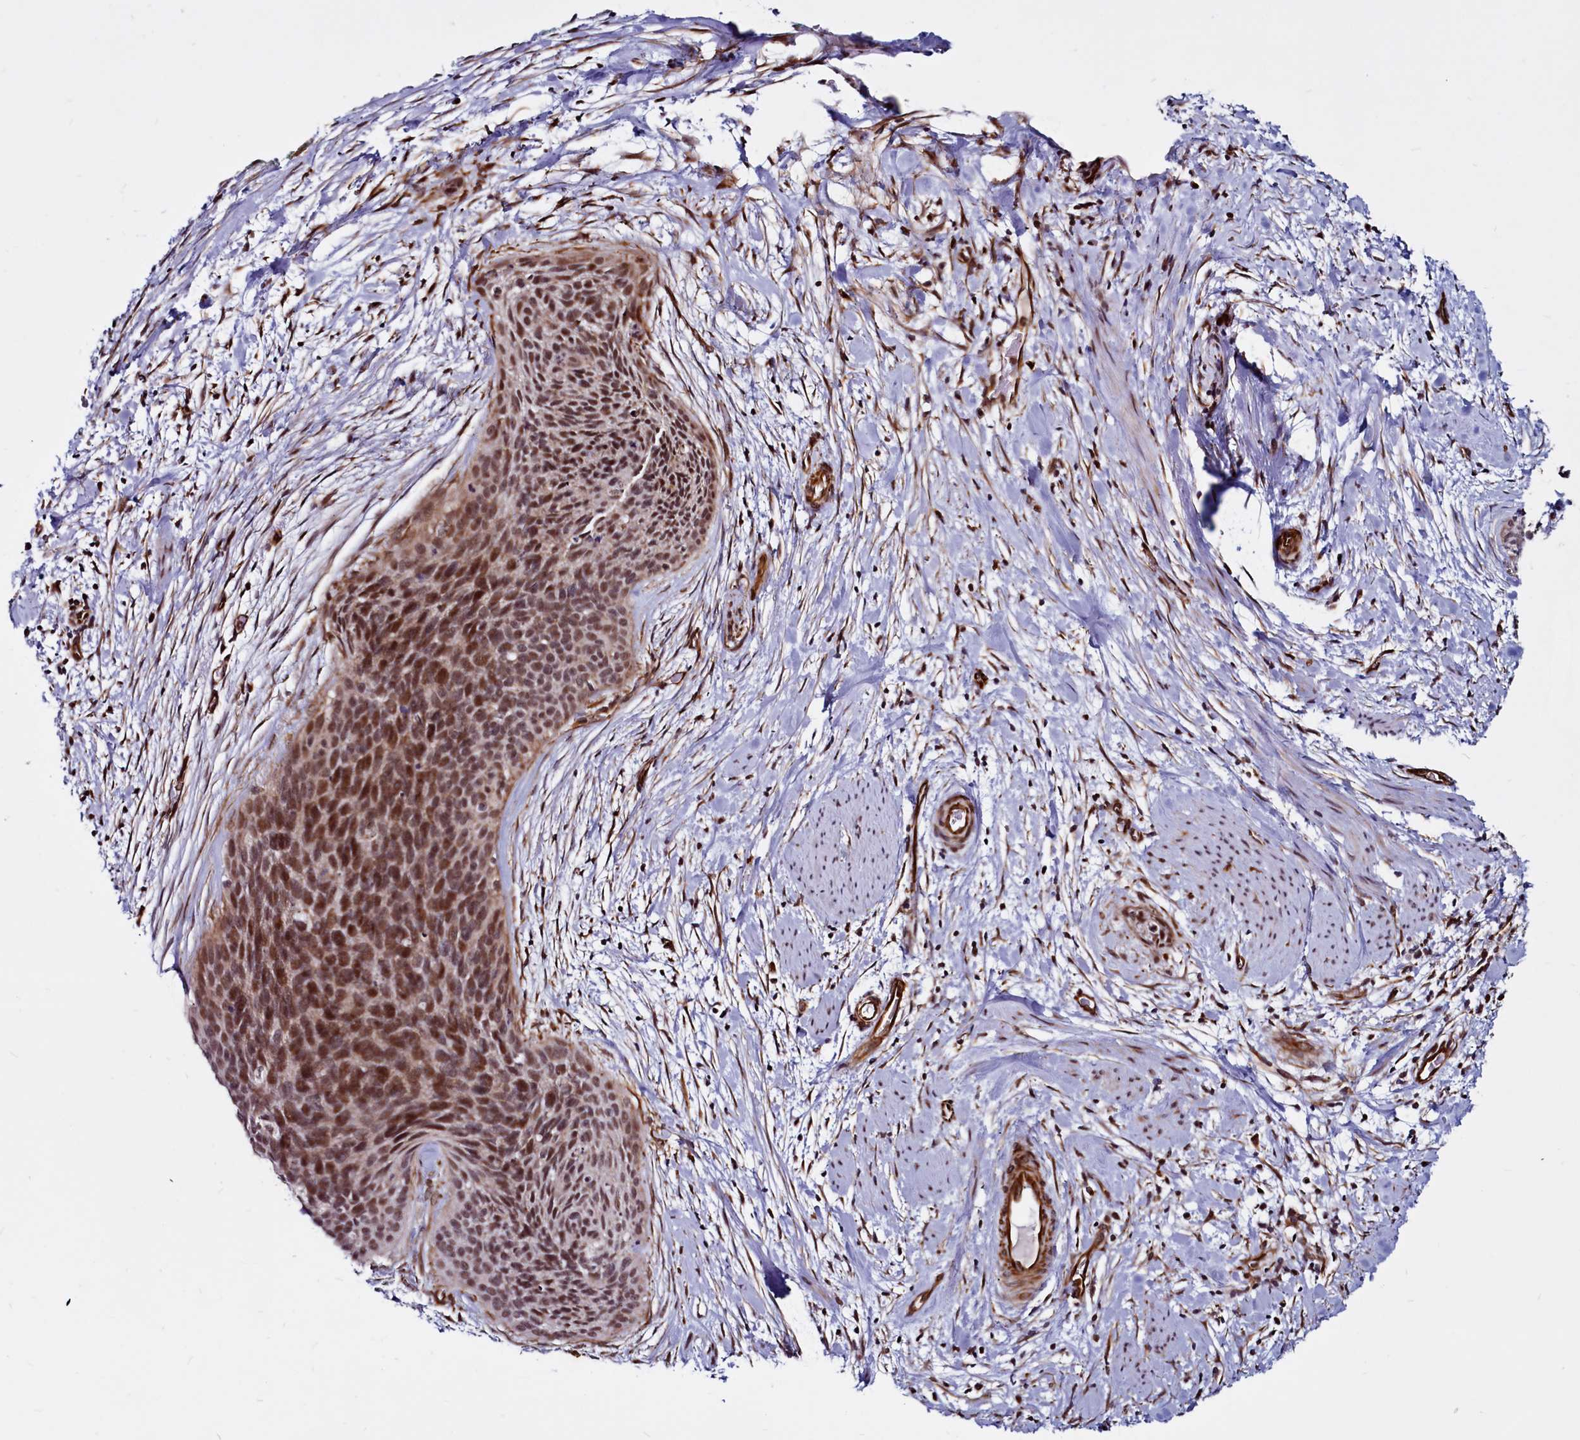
{"staining": {"intensity": "moderate", "quantity": ">75%", "location": "nuclear"}, "tissue": "cervical cancer", "cell_type": "Tumor cells", "image_type": "cancer", "snomed": [{"axis": "morphology", "description": "Squamous cell carcinoma, NOS"}, {"axis": "topography", "description": "Cervix"}], "caption": "This image exhibits cervical cancer stained with immunohistochemistry to label a protein in brown. The nuclear of tumor cells show moderate positivity for the protein. Nuclei are counter-stained blue.", "gene": "CLK3", "patient": {"sex": "female", "age": 55}}